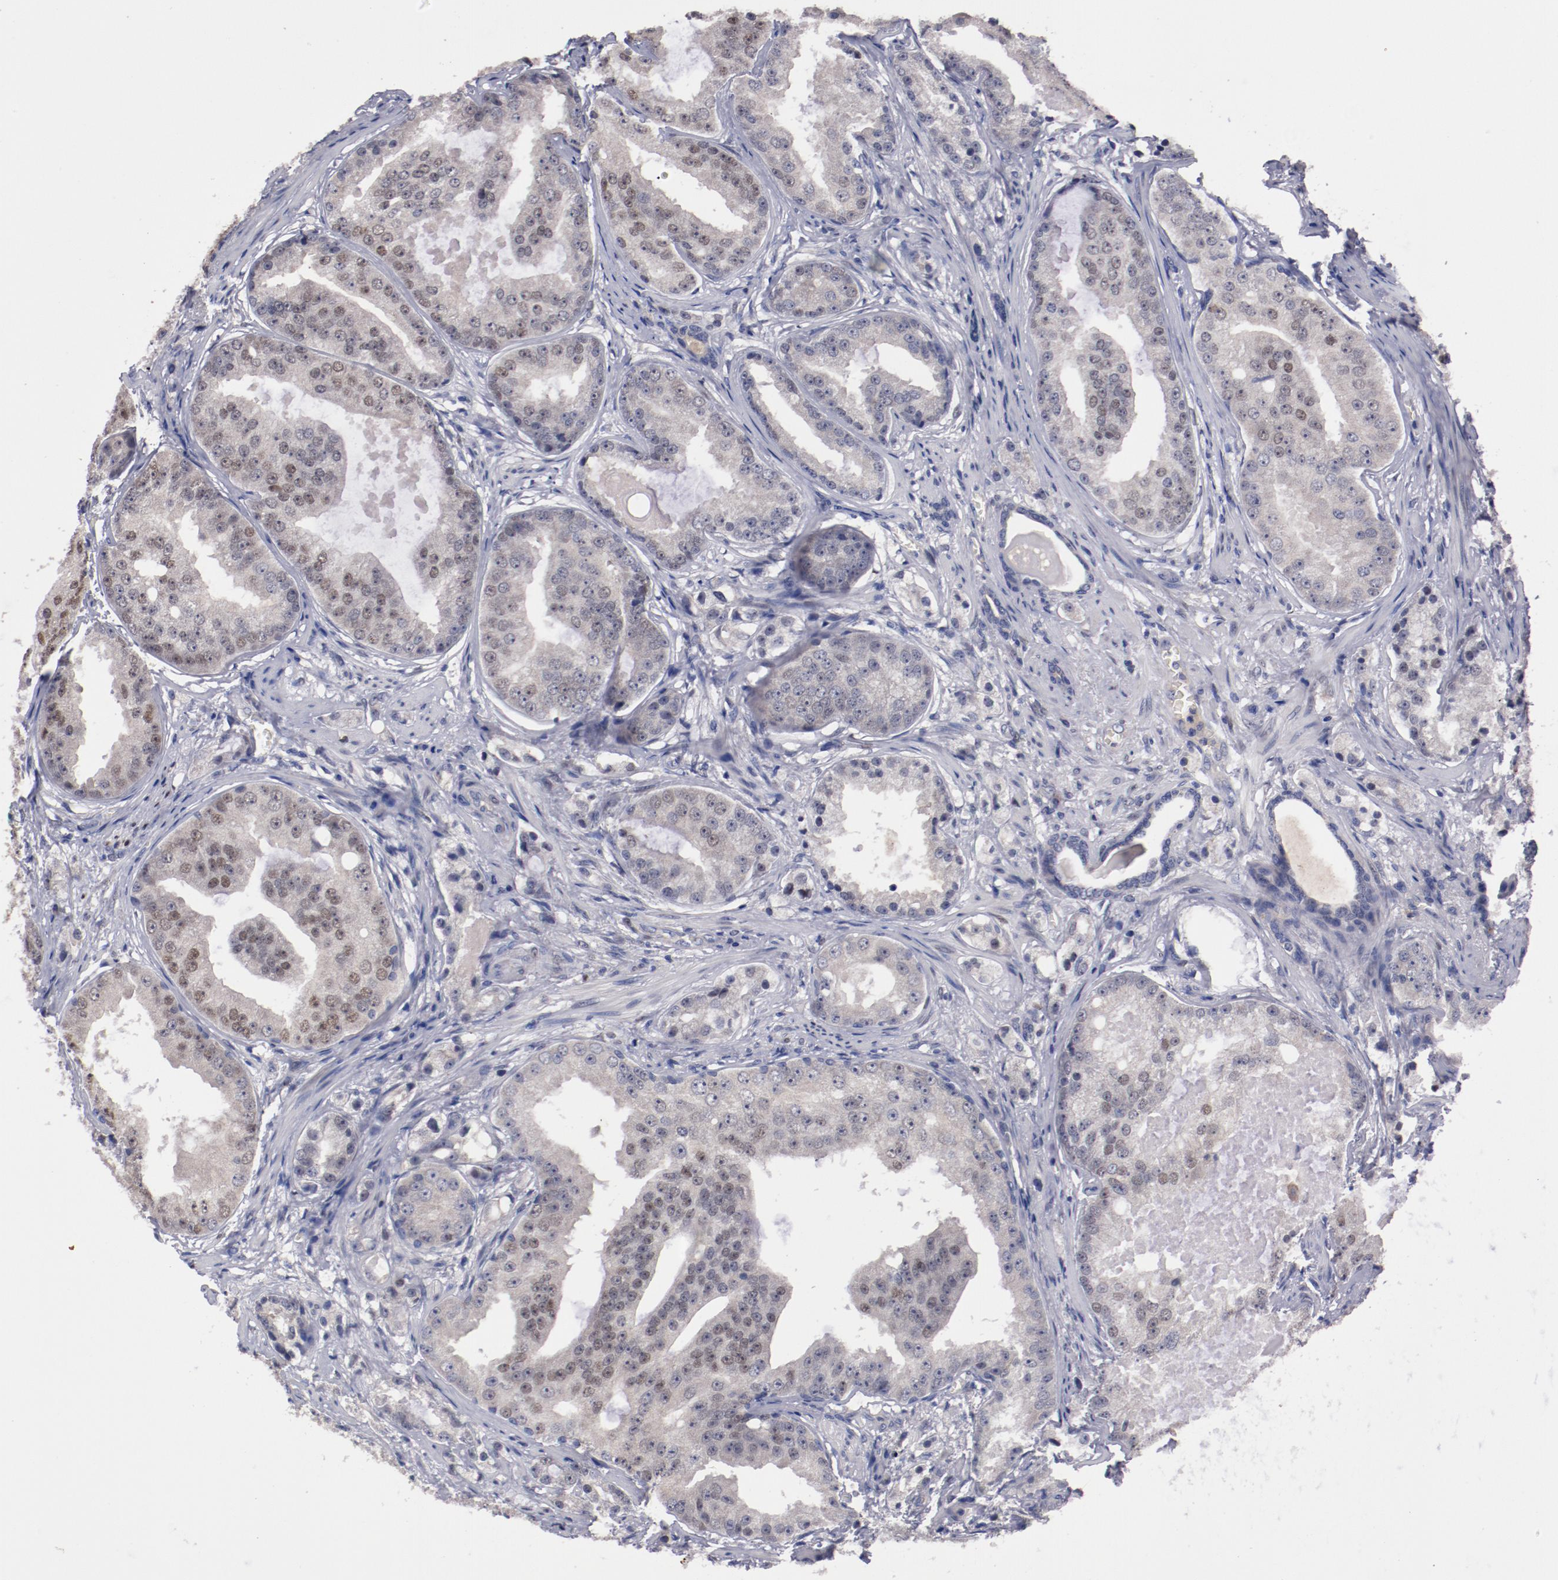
{"staining": {"intensity": "weak", "quantity": "25%-75%", "location": "cytoplasmic/membranous,nuclear"}, "tissue": "prostate cancer", "cell_type": "Tumor cells", "image_type": "cancer", "snomed": [{"axis": "morphology", "description": "Adenocarcinoma, High grade"}, {"axis": "topography", "description": "Prostate"}], "caption": "Prostate adenocarcinoma (high-grade) stained for a protein reveals weak cytoplasmic/membranous and nuclear positivity in tumor cells. (DAB = brown stain, brightfield microscopy at high magnification).", "gene": "FAM81A", "patient": {"sex": "male", "age": 68}}